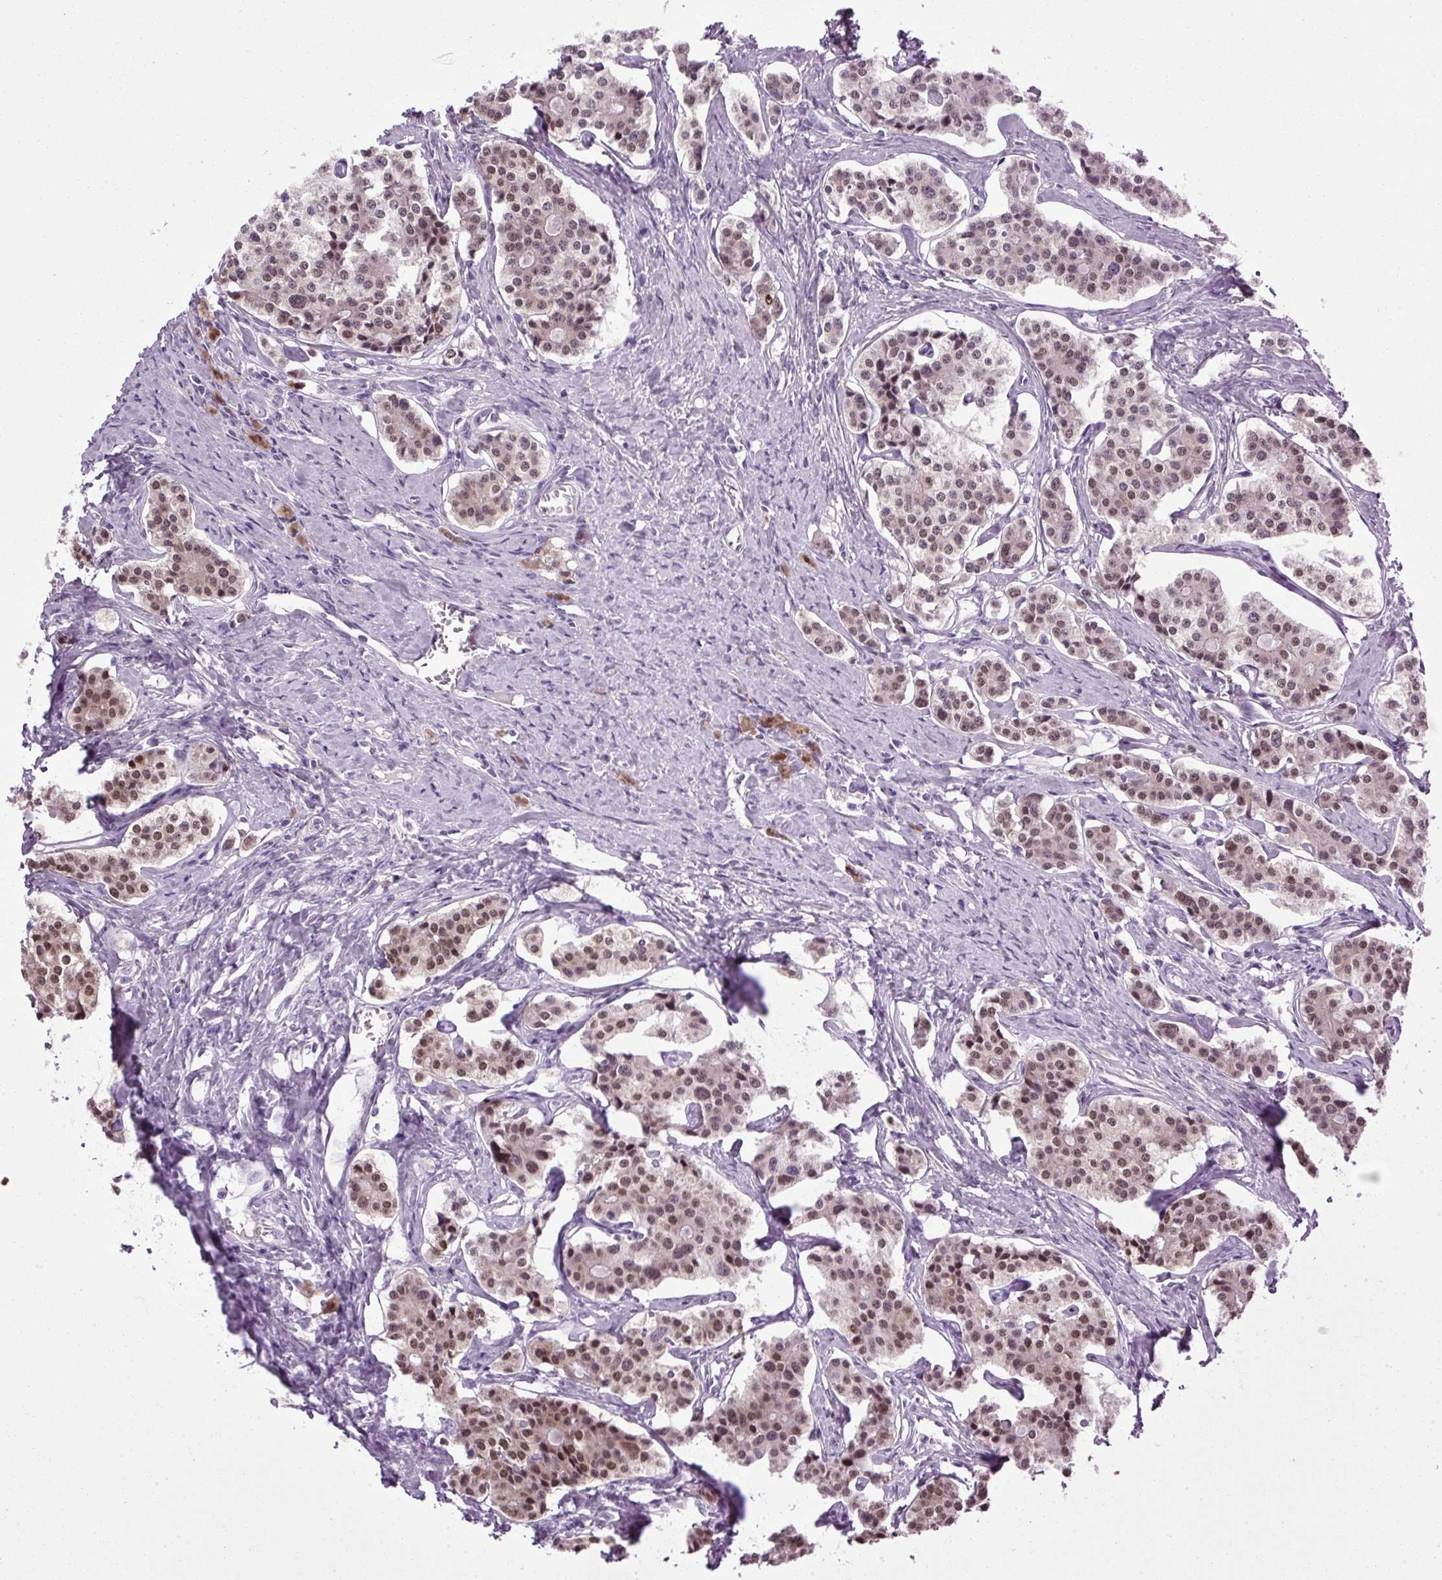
{"staining": {"intensity": "moderate", "quantity": ">75%", "location": "nuclear"}, "tissue": "carcinoid", "cell_type": "Tumor cells", "image_type": "cancer", "snomed": [{"axis": "morphology", "description": "Carcinoid, malignant, NOS"}, {"axis": "topography", "description": "Small intestine"}], "caption": "Immunohistochemistry (DAB) staining of carcinoid displays moderate nuclear protein staining in about >75% of tumor cells.", "gene": "A1CF", "patient": {"sex": "male", "age": 63}}